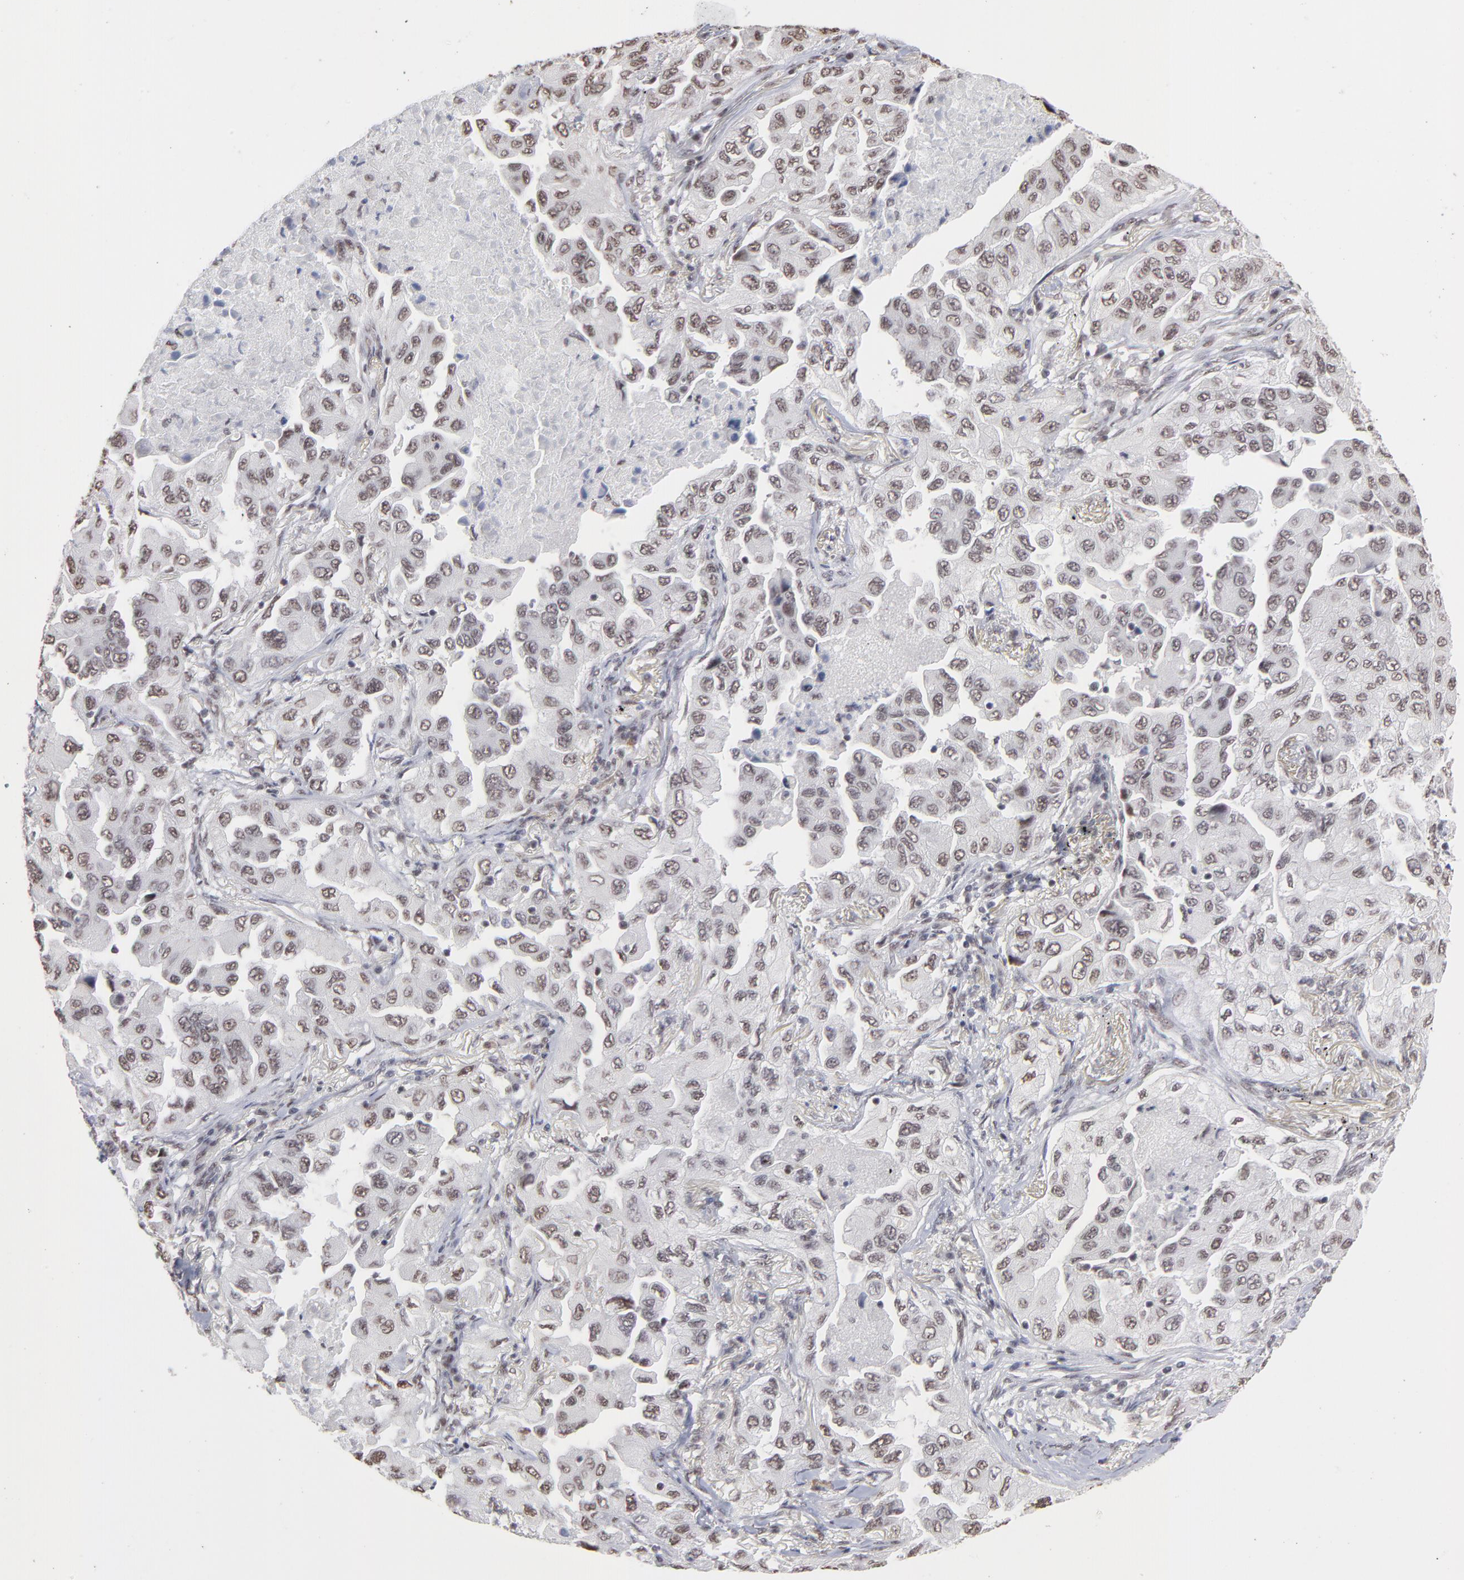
{"staining": {"intensity": "moderate", "quantity": ">75%", "location": "nuclear"}, "tissue": "lung cancer", "cell_type": "Tumor cells", "image_type": "cancer", "snomed": [{"axis": "morphology", "description": "Adenocarcinoma, NOS"}, {"axis": "topography", "description": "Lung"}], "caption": "This image demonstrates immunohistochemistry staining of human lung cancer (adenocarcinoma), with medium moderate nuclear staining in about >75% of tumor cells.", "gene": "ZNF3", "patient": {"sex": "female", "age": 65}}